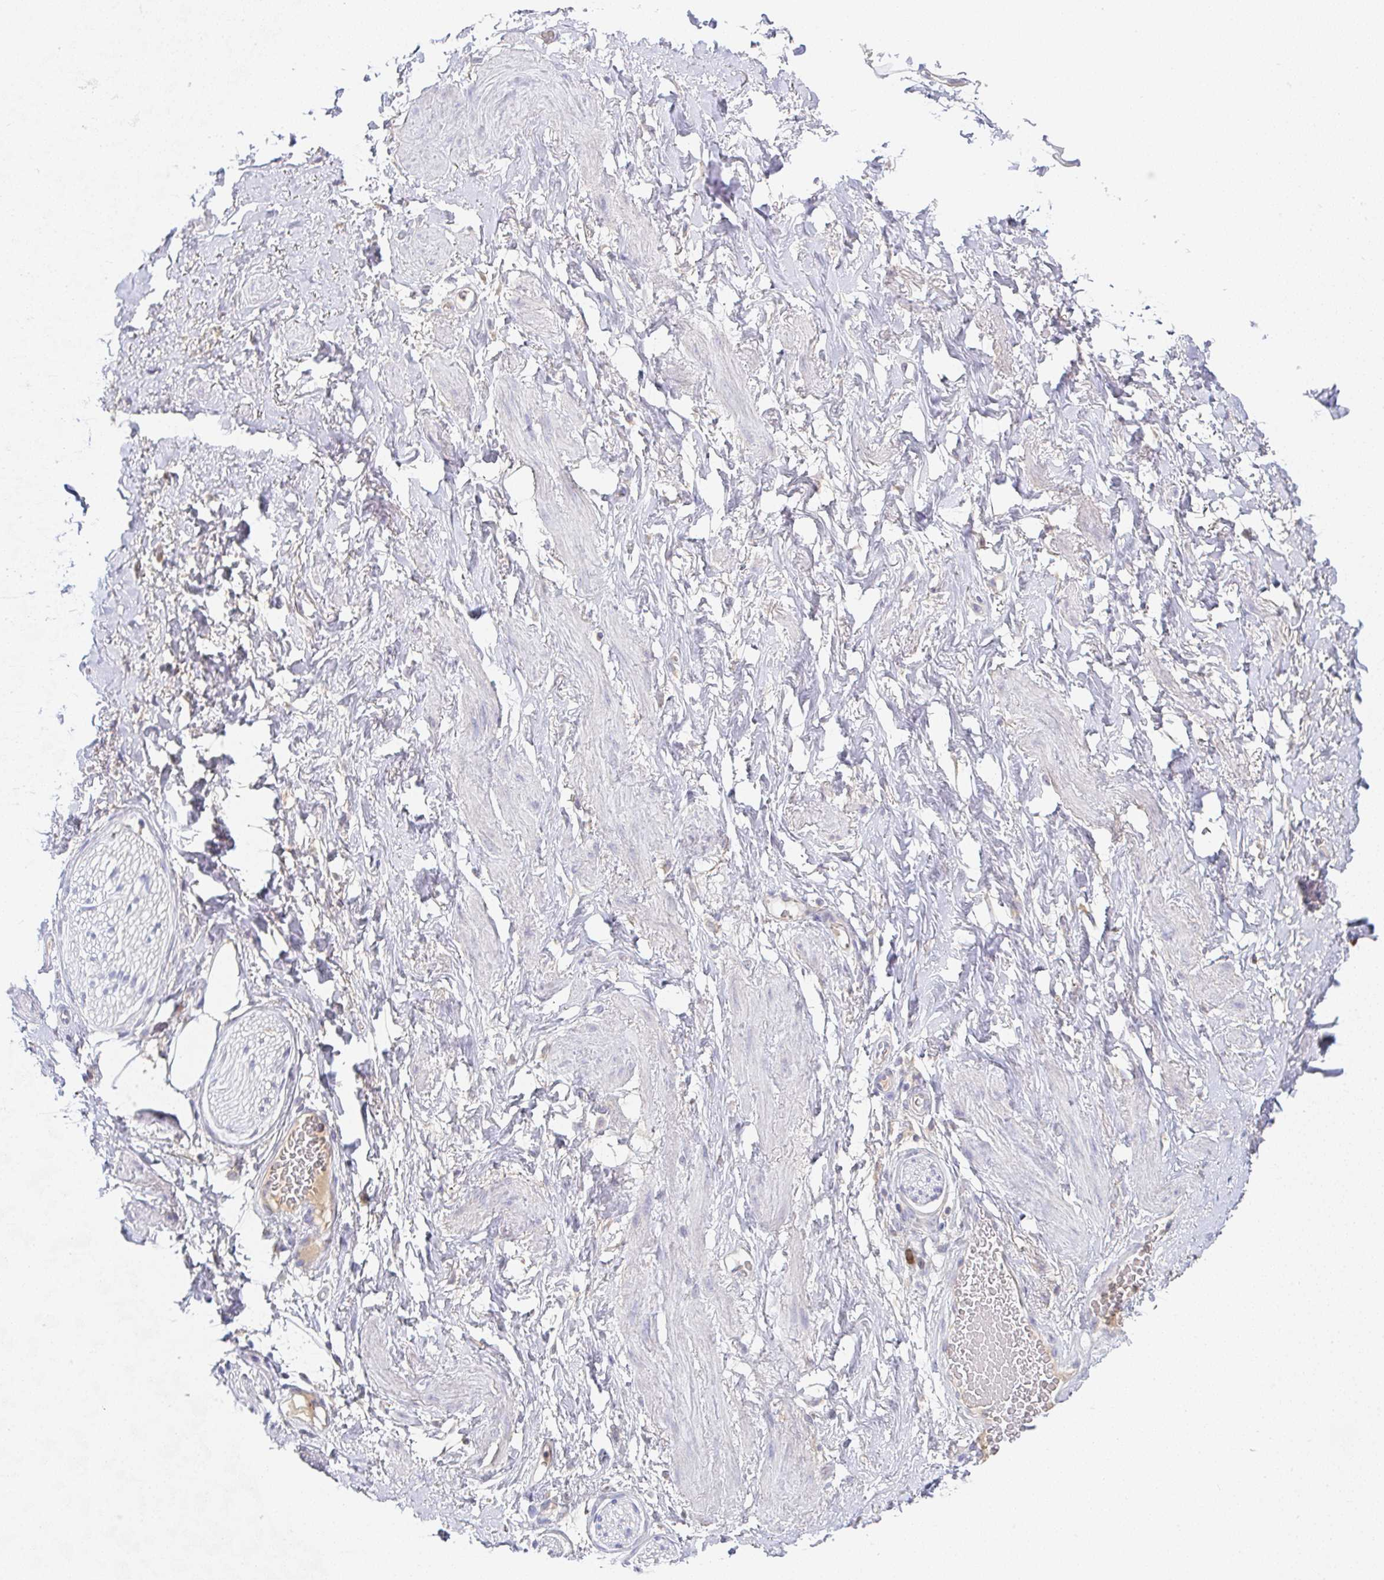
{"staining": {"intensity": "negative", "quantity": "none", "location": "none"}, "tissue": "adipose tissue", "cell_type": "Adipocytes", "image_type": "normal", "snomed": [{"axis": "morphology", "description": "Normal tissue, NOS"}, {"axis": "topography", "description": "Vagina"}, {"axis": "topography", "description": "Peripheral nerve tissue"}], "caption": "This histopathology image is of benign adipose tissue stained with immunohistochemistry (IHC) to label a protein in brown with the nuclei are counter-stained blue. There is no positivity in adipocytes.", "gene": "DERL2", "patient": {"sex": "female", "age": 71}}